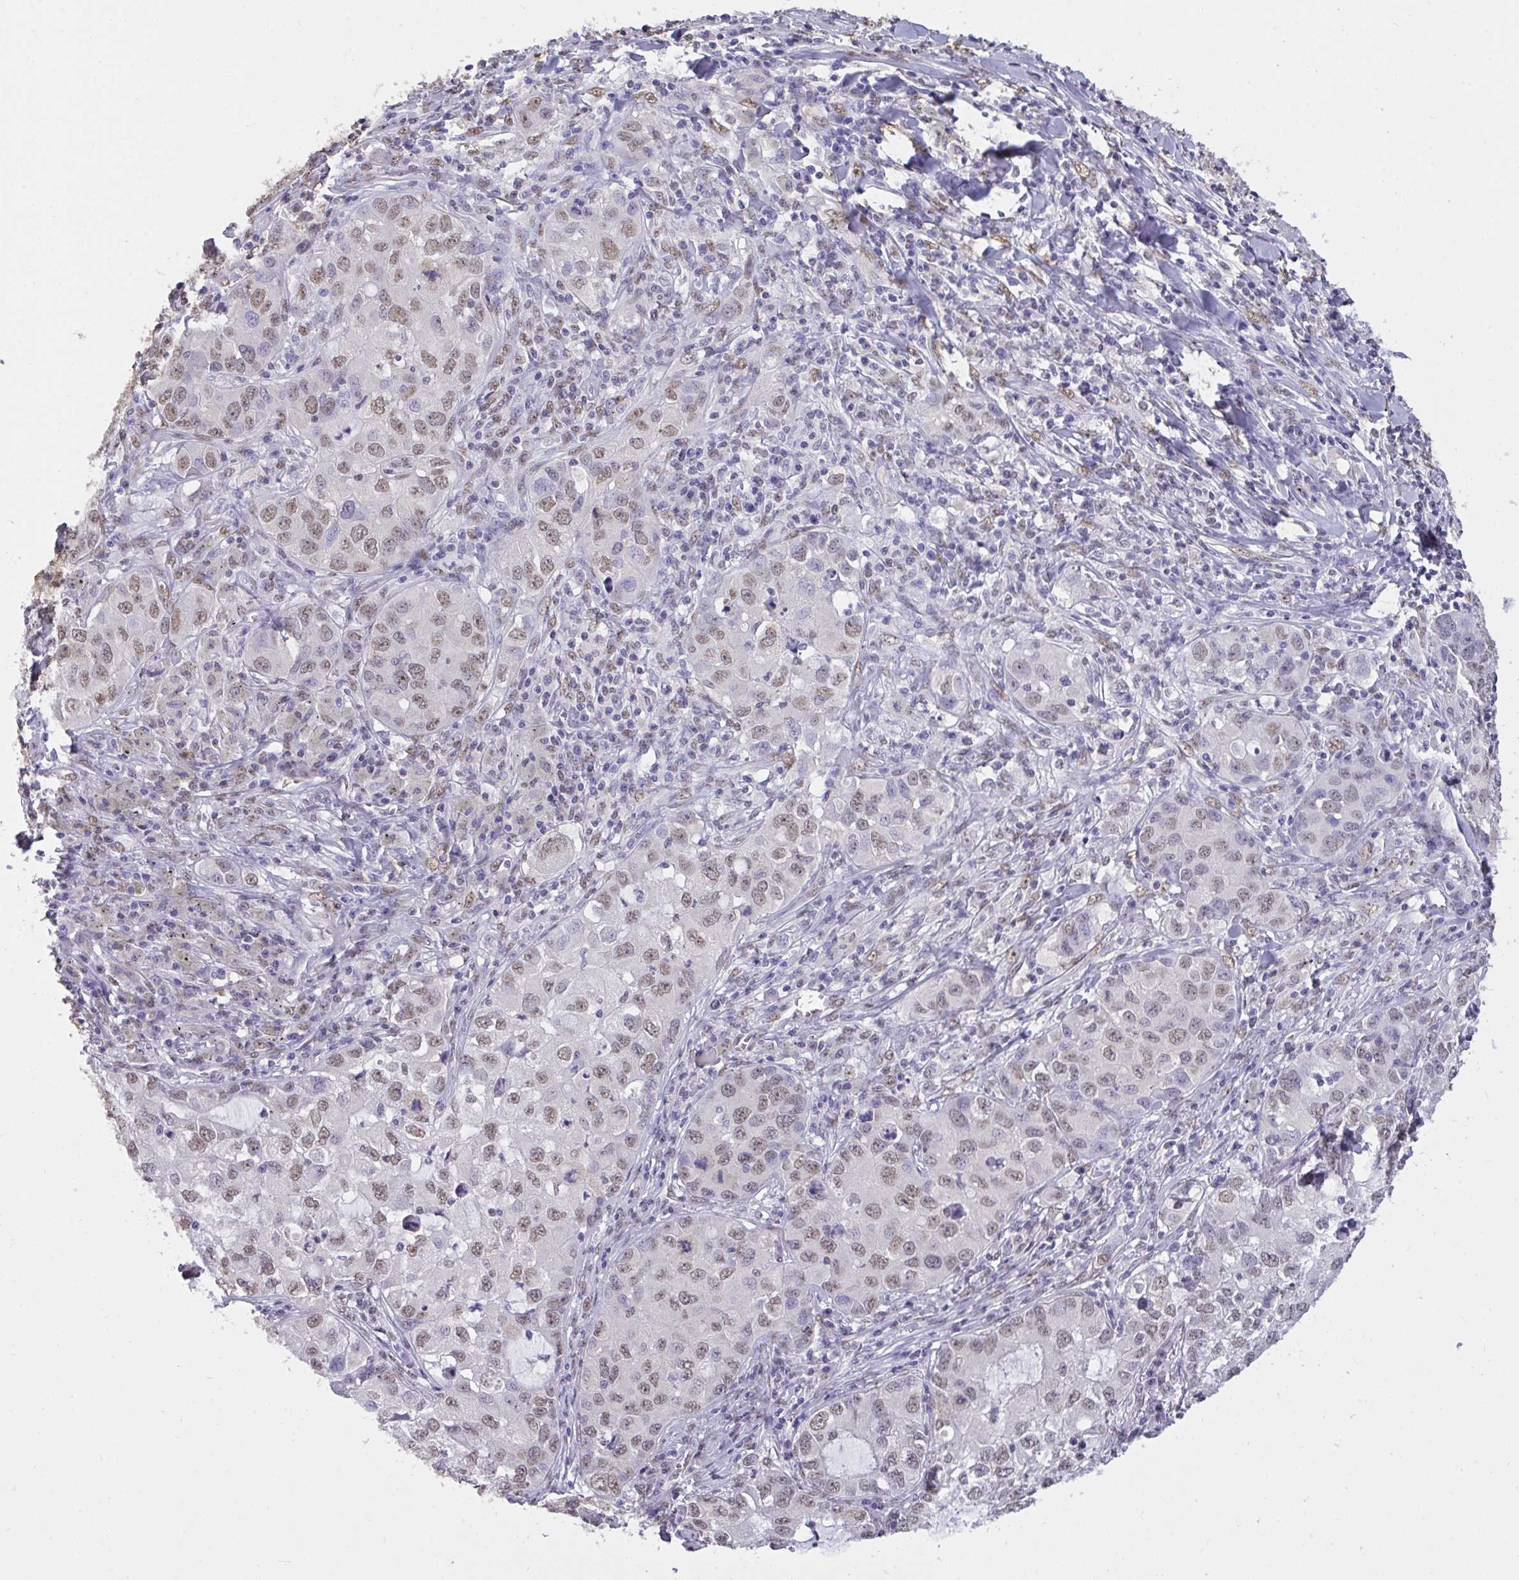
{"staining": {"intensity": "weak", "quantity": ">75%", "location": "nuclear"}, "tissue": "lung cancer", "cell_type": "Tumor cells", "image_type": "cancer", "snomed": [{"axis": "morphology", "description": "Normal morphology"}, {"axis": "morphology", "description": "Adenocarcinoma, NOS"}, {"axis": "topography", "description": "Lymph node"}, {"axis": "topography", "description": "Lung"}], "caption": "Immunohistochemistry histopathology image of adenocarcinoma (lung) stained for a protein (brown), which displays low levels of weak nuclear positivity in approximately >75% of tumor cells.", "gene": "SEMA6B", "patient": {"sex": "female", "age": 51}}